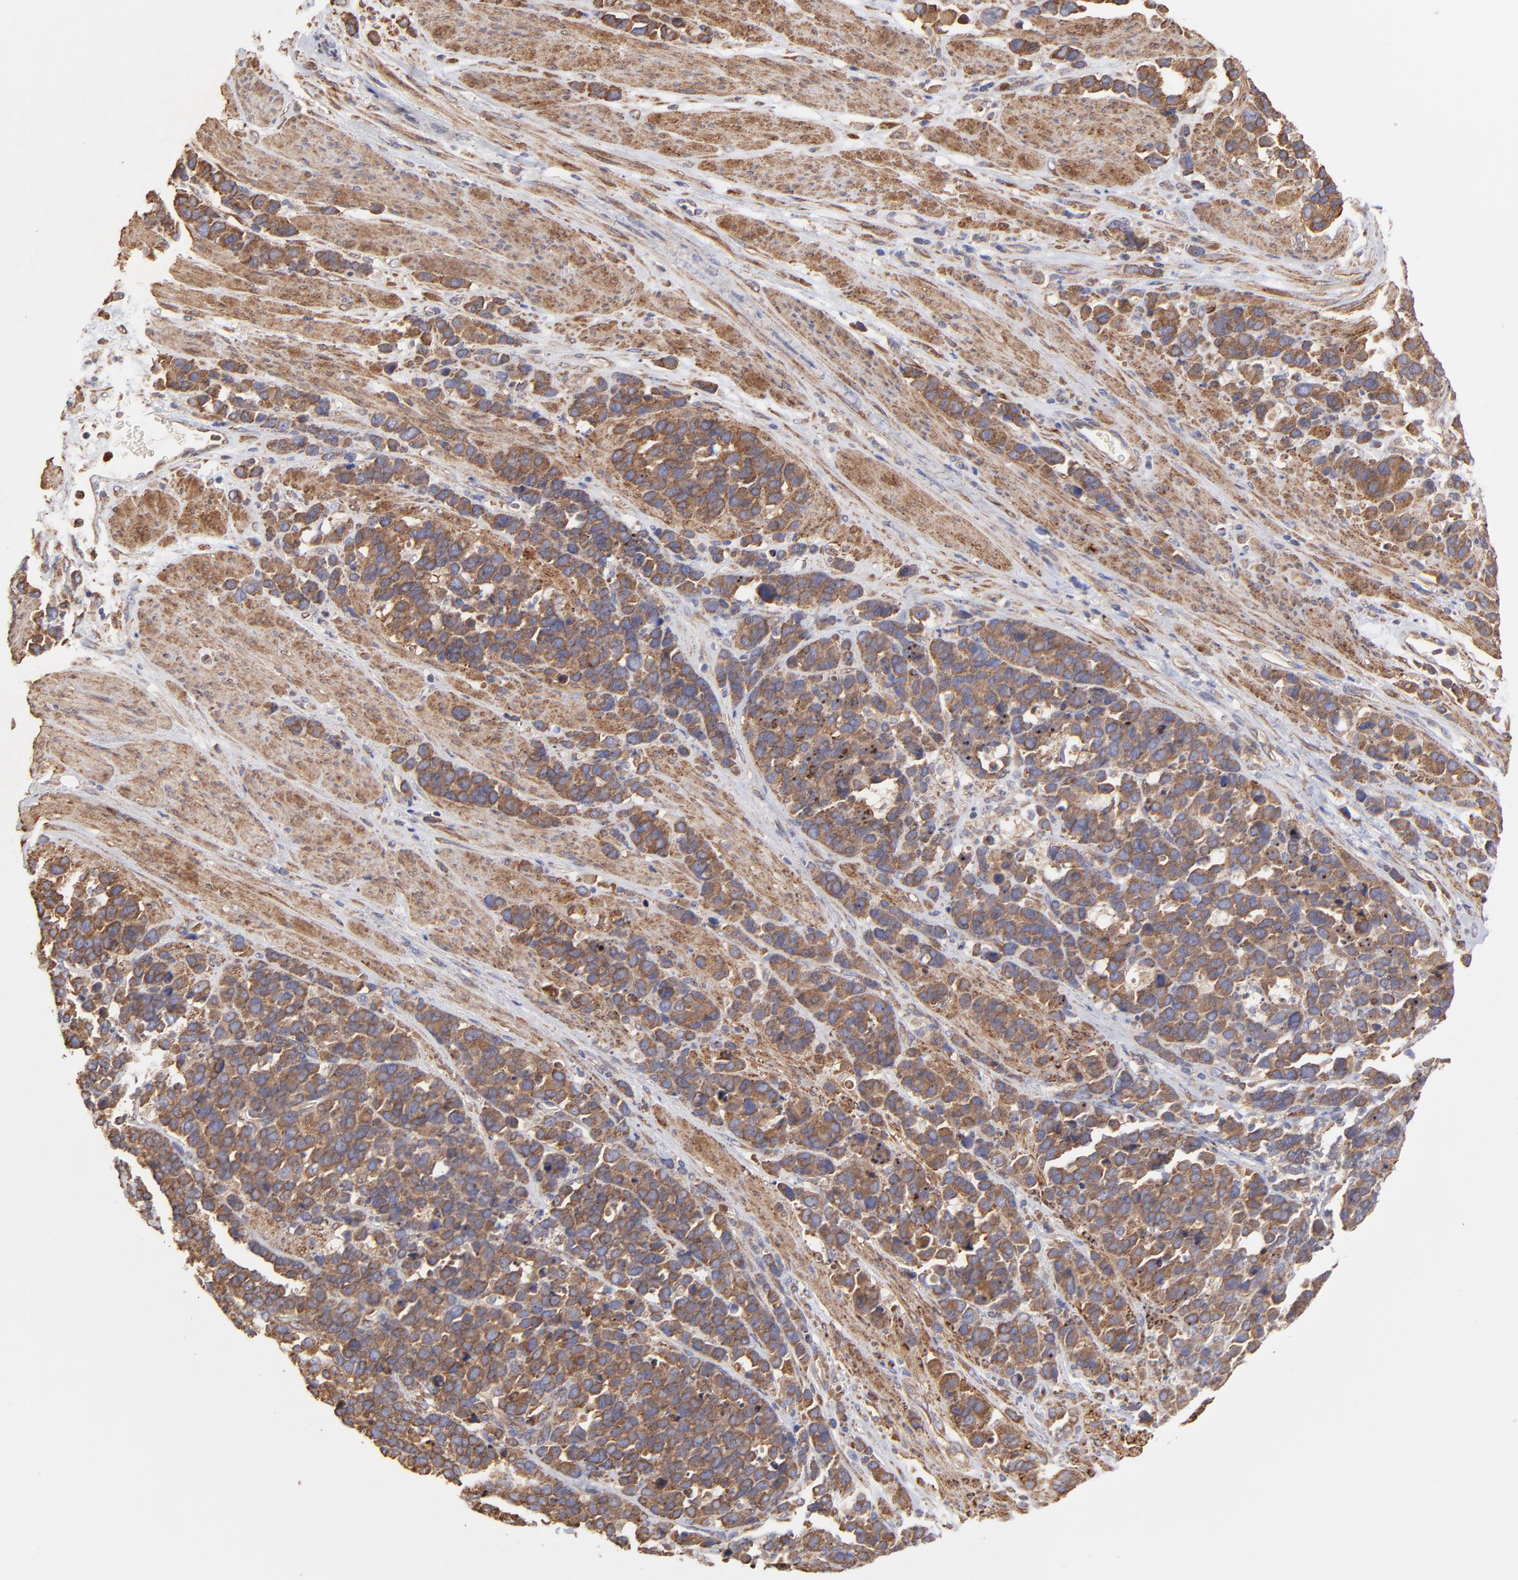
{"staining": {"intensity": "moderate", "quantity": ">75%", "location": "cytoplasmic/membranous"}, "tissue": "stomach cancer", "cell_type": "Tumor cells", "image_type": "cancer", "snomed": [{"axis": "morphology", "description": "Adenocarcinoma, NOS"}, {"axis": "topography", "description": "Stomach, upper"}], "caption": "The immunohistochemical stain highlights moderate cytoplasmic/membranous staining in tumor cells of adenocarcinoma (stomach) tissue. Immunohistochemistry stains the protein of interest in brown and the nuclei are stained blue.", "gene": "PFKM", "patient": {"sex": "male", "age": 71}}